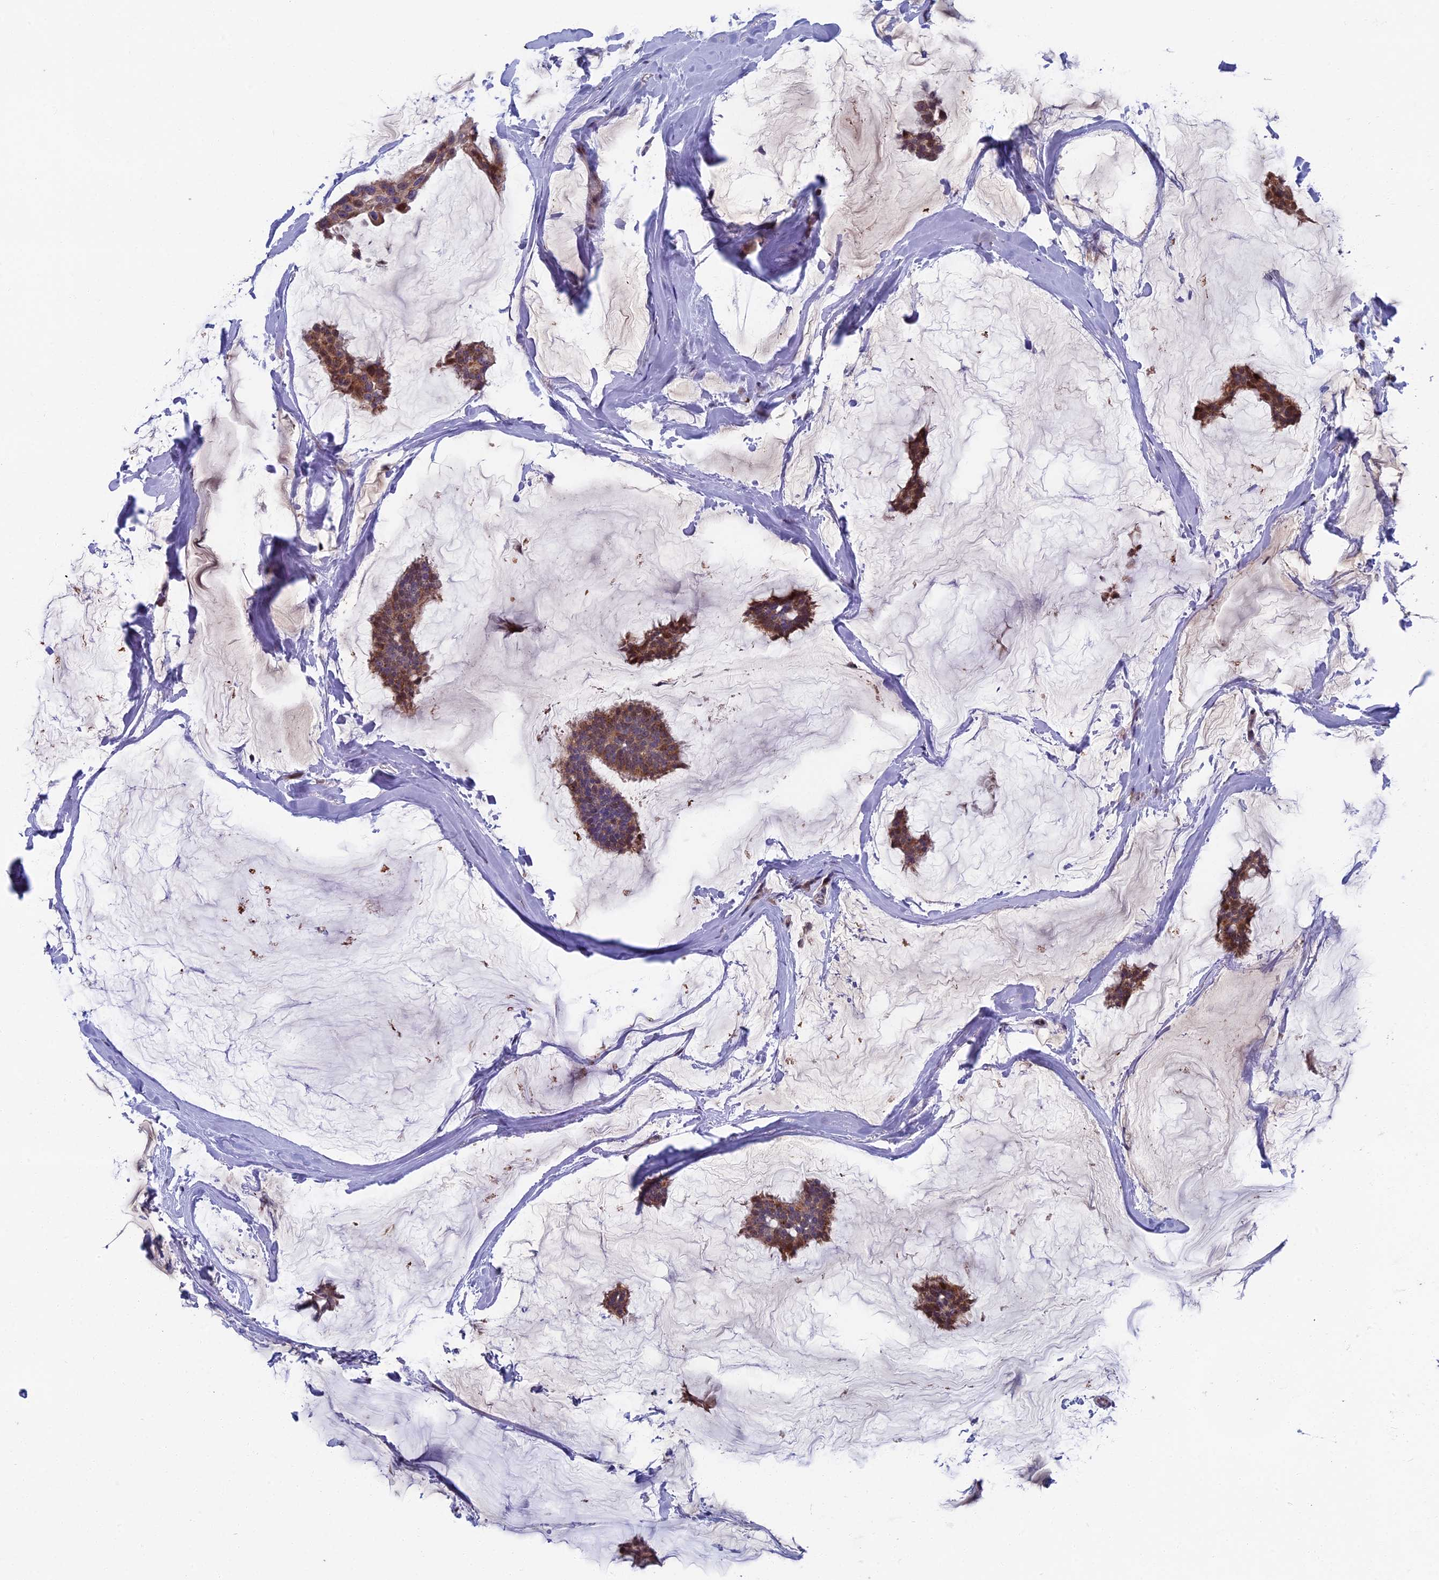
{"staining": {"intensity": "moderate", "quantity": ">75%", "location": "nuclear"}, "tissue": "breast cancer", "cell_type": "Tumor cells", "image_type": "cancer", "snomed": [{"axis": "morphology", "description": "Duct carcinoma"}, {"axis": "topography", "description": "Breast"}], "caption": "IHC (DAB) staining of human breast intraductal carcinoma demonstrates moderate nuclear protein staining in approximately >75% of tumor cells.", "gene": "LIG1", "patient": {"sex": "female", "age": 93}}